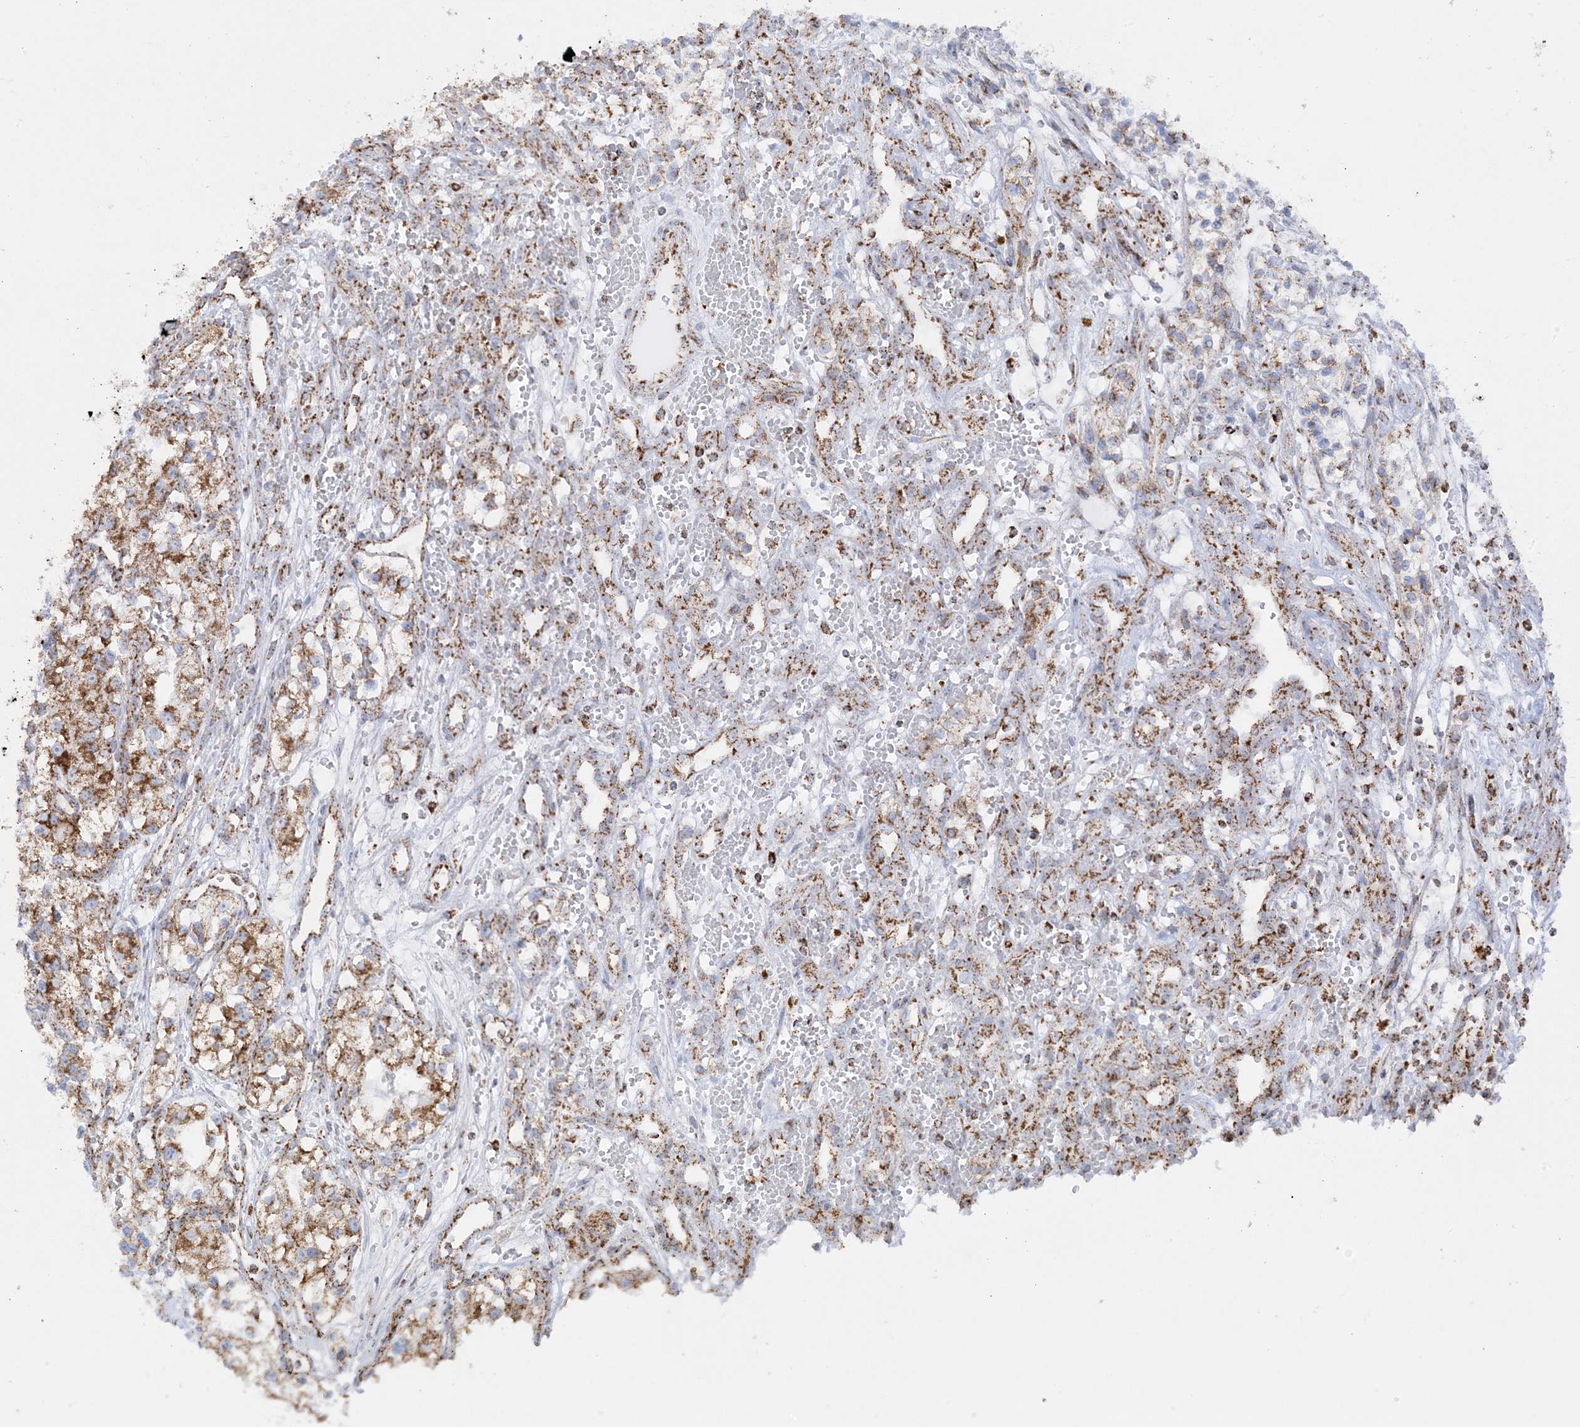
{"staining": {"intensity": "moderate", "quantity": "25%-75%", "location": "cytoplasmic/membranous"}, "tissue": "renal cancer", "cell_type": "Tumor cells", "image_type": "cancer", "snomed": [{"axis": "morphology", "description": "Adenocarcinoma, NOS"}, {"axis": "topography", "description": "Kidney"}], "caption": "A medium amount of moderate cytoplasmic/membranous staining is appreciated in approximately 25%-75% of tumor cells in renal cancer tissue. (Stains: DAB in brown, nuclei in blue, Microscopy: brightfield microscopy at high magnification).", "gene": "MRPS36", "patient": {"sex": "female", "age": 57}}